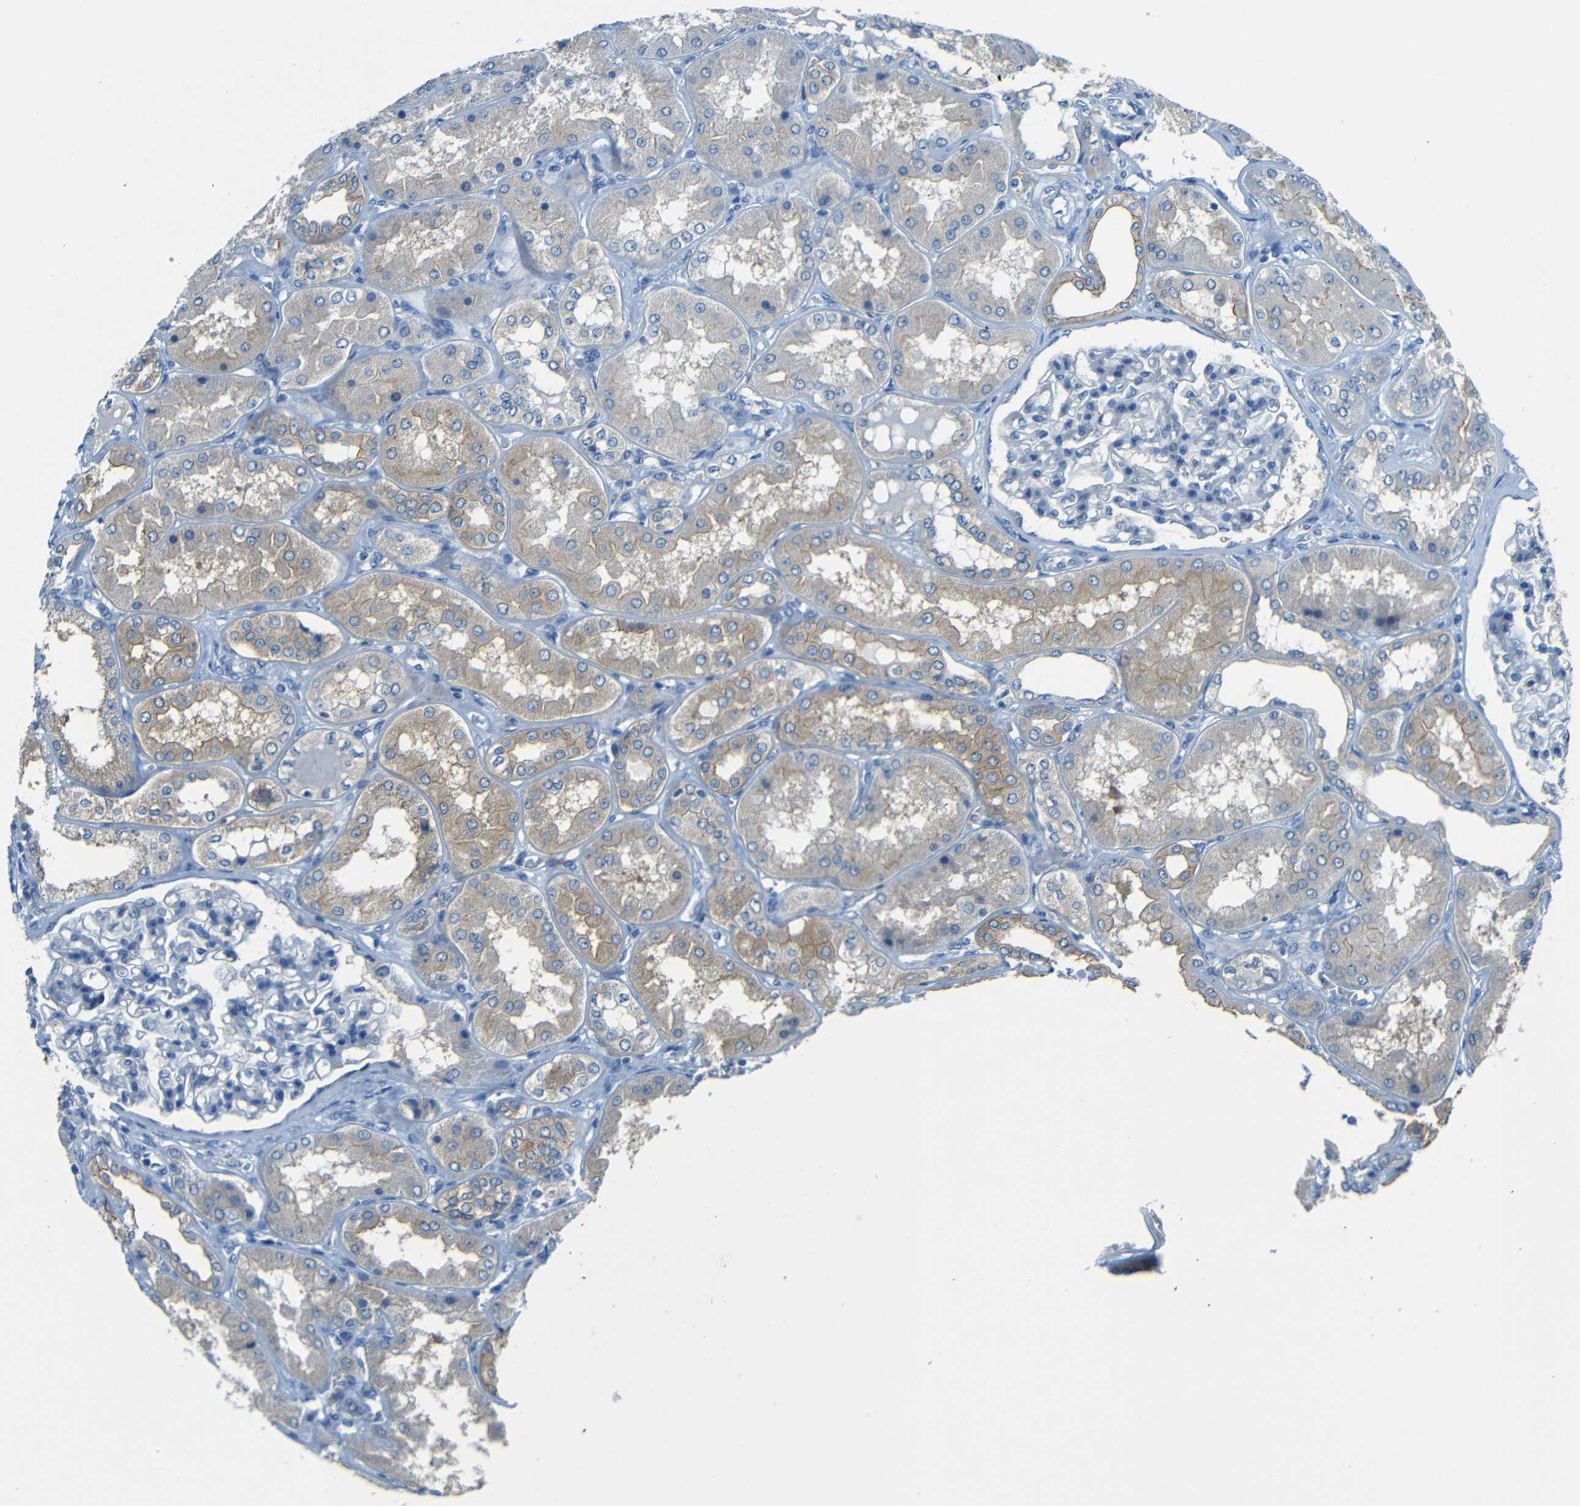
{"staining": {"intensity": "negative", "quantity": "none", "location": "none"}, "tissue": "kidney", "cell_type": "Cells in glomeruli", "image_type": "normal", "snomed": [{"axis": "morphology", "description": "Normal tissue, NOS"}, {"axis": "topography", "description": "Kidney"}], "caption": "Micrograph shows no significant protein staining in cells in glomeruli of normal kidney. The staining was performed using DAB to visualize the protein expression in brown, while the nuclei were stained in blue with hematoxylin (Magnification: 20x).", "gene": "CYP26B1", "patient": {"sex": "female", "age": 56}}